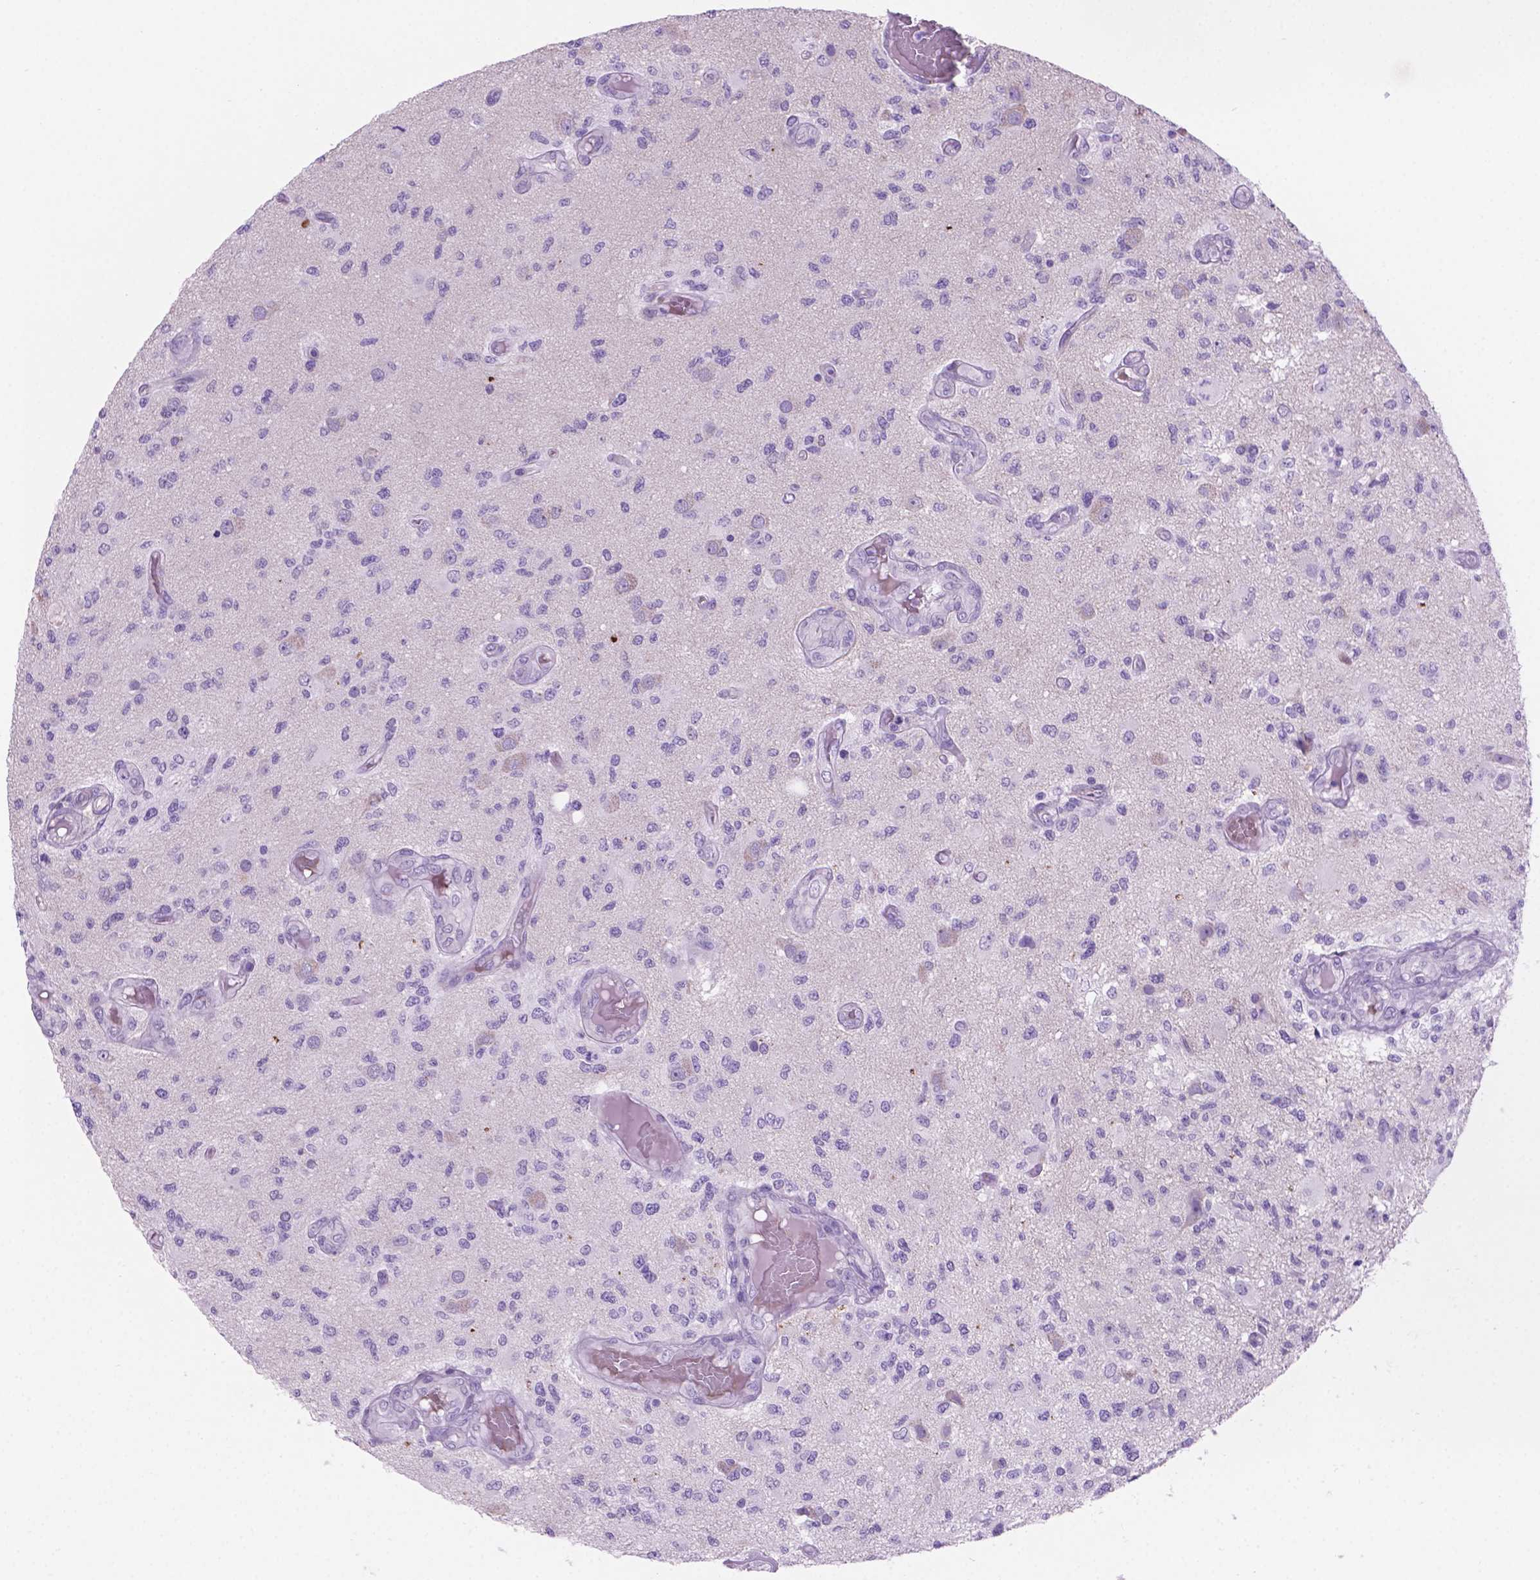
{"staining": {"intensity": "negative", "quantity": "none", "location": "none"}, "tissue": "glioma", "cell_type": "Tumor cells", "image_type": "cancer", "snomed": [{"axis": "morphology", "description": "Glioma, malignant, High grade"}, {"axis": "topography", "description": "Brain"}], "caption": "IHC of human malignant glioma (high-grade) shows no staining in tumor cells.", "gene": "GRIN2B", "patient": {"sex": "female", "age": 63}}